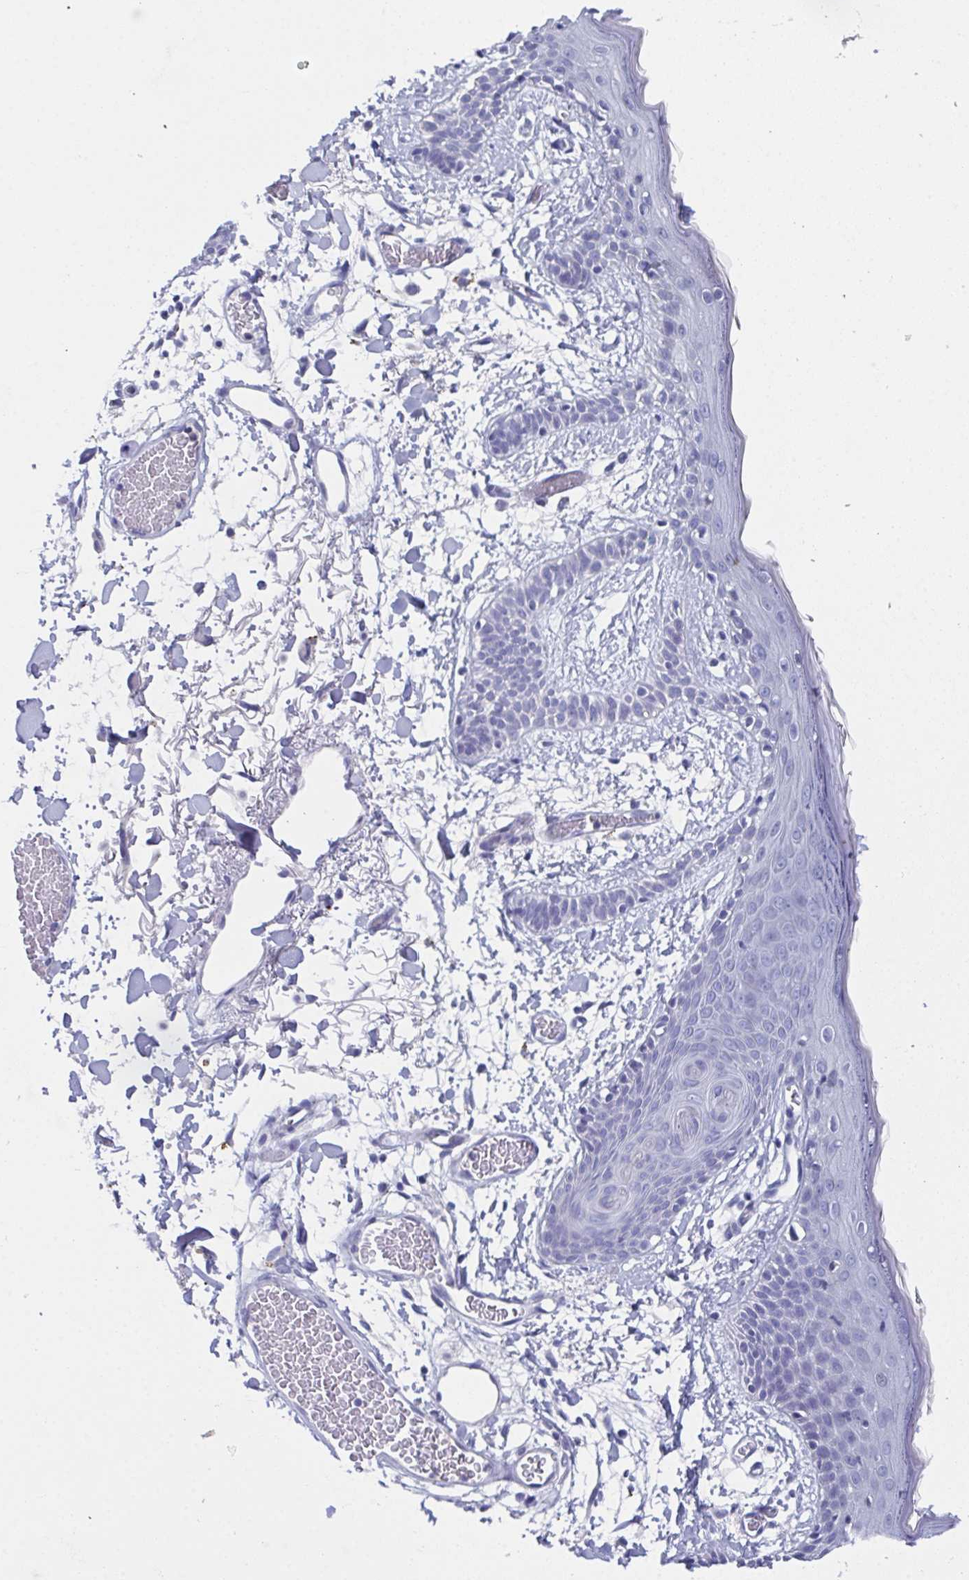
{"staining": {"intensity": "negative", "quantity": "none", "location": "none"}, "tissue": "skin", "cell_type": "Fibroblasts", "image_type": "normal", "snomed": [{"axis": "morphology", "description": "Normal tissue, NOS"}, {"axis": "topography", "description": "Skin"}], "caption": "IHC image of unremarkable skin: skin stained with DAB (3,3'-diaminobenzidine) displays no significant protein positivity in fibroblasts. (DAB (3,3'-diaminobenzidine) IHC, high magnification).", "gene": "SSC4D", "patient": {"sex": "male", "age": 79}}